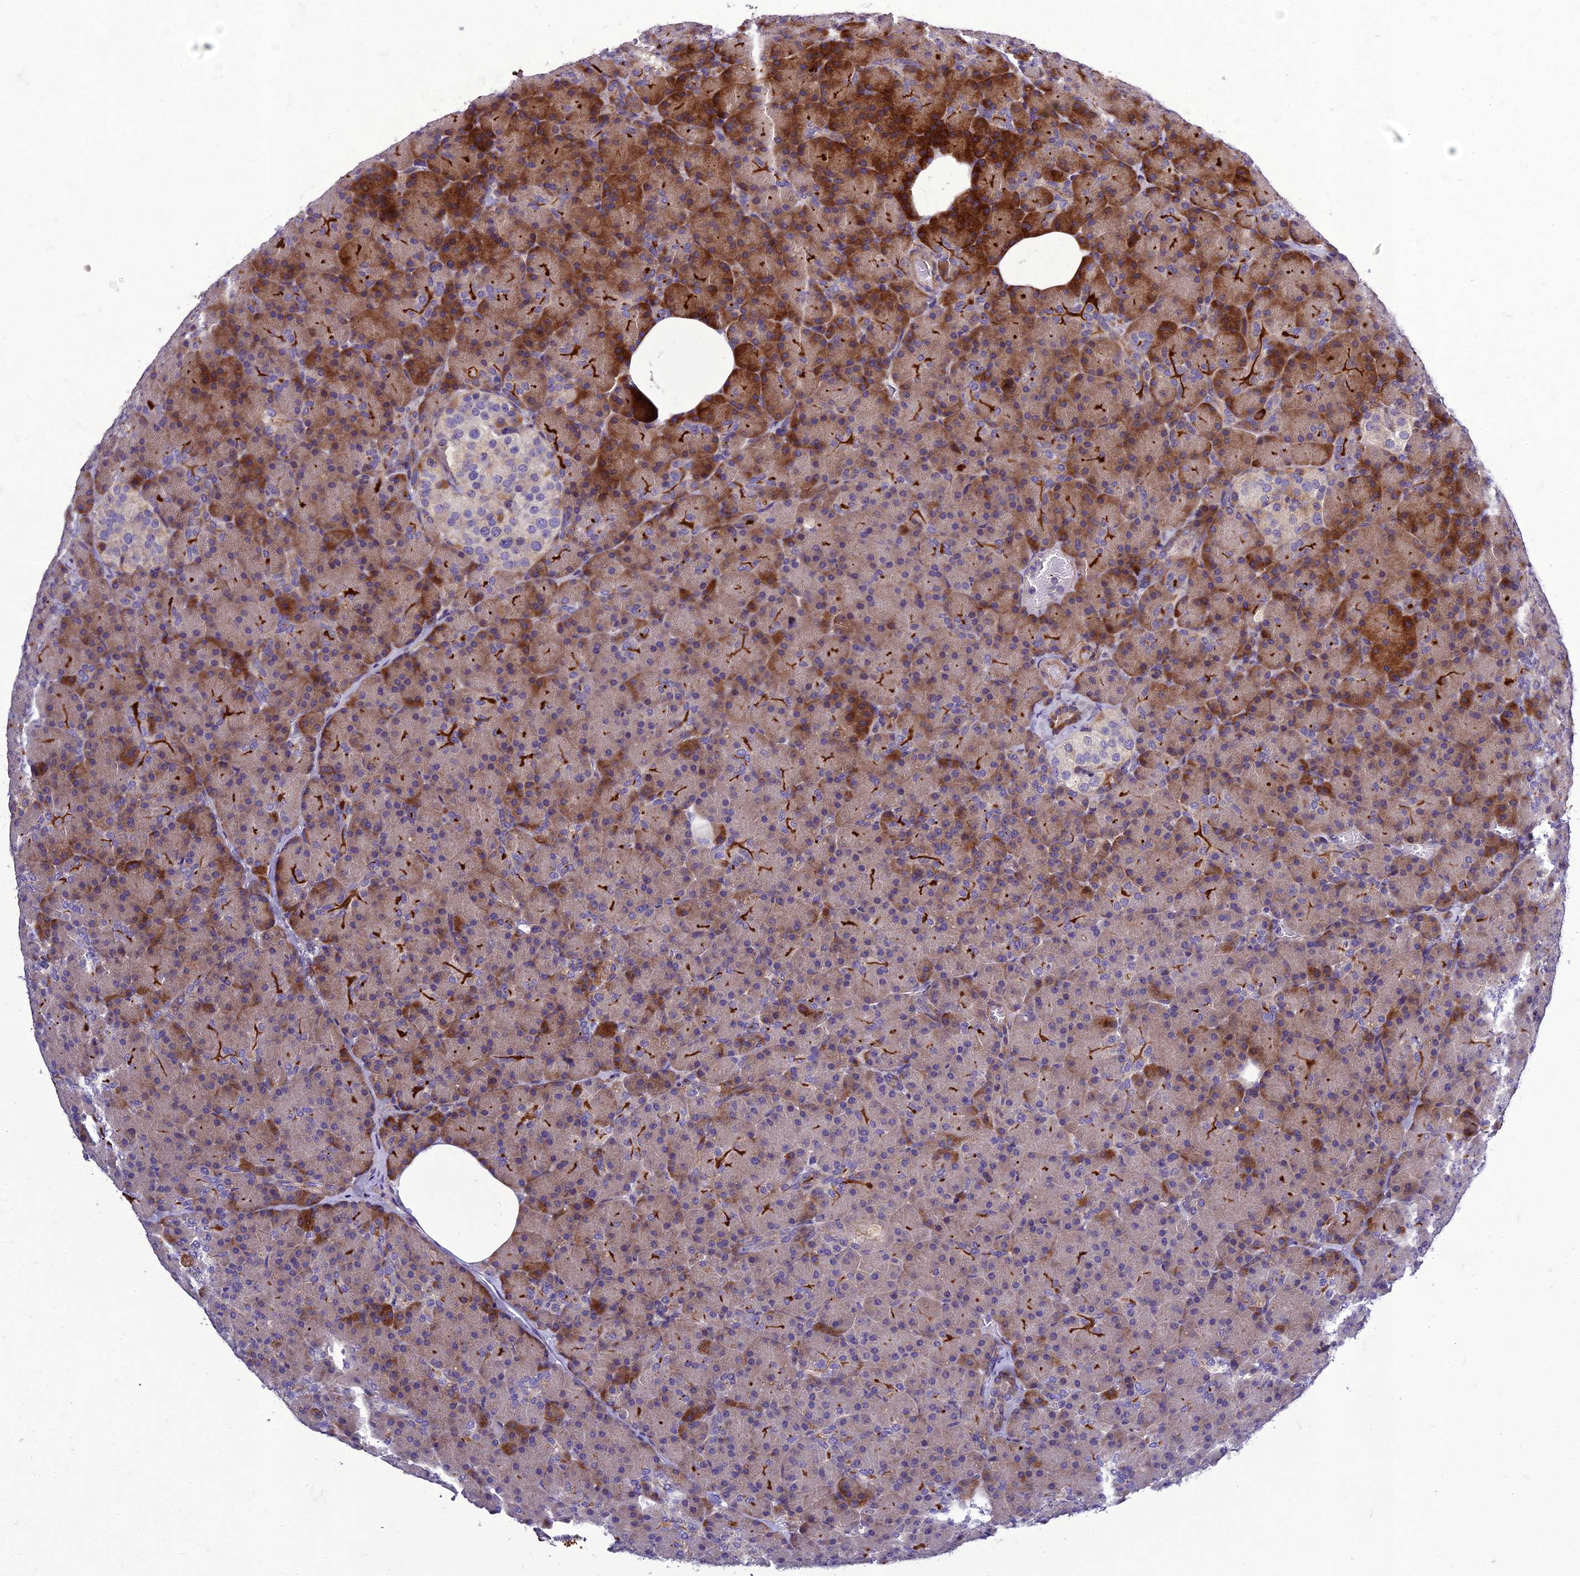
{"staining": {"intensity": "strong", "quantity": "<25%", "location": "cytoplasmic/membranous"}, "tissue": "pancreas", "cell_type": "Exocrine glandular cells", "image_type": "normal", "snomed": [{"axis": "morphology", "description": "Normal tissue, NOS"}, {"axis": "topography", "description": "Pancreas"}], "caption": "About <25% of exocrine glandular cells in unremarkable human pancreas exhibit strong cytoplasmic/membranous protein staining as visualized by brown immunohistochemical staining.", "gene": "ADIPOR2", "patient": {"sex": "female", "age": 43}}